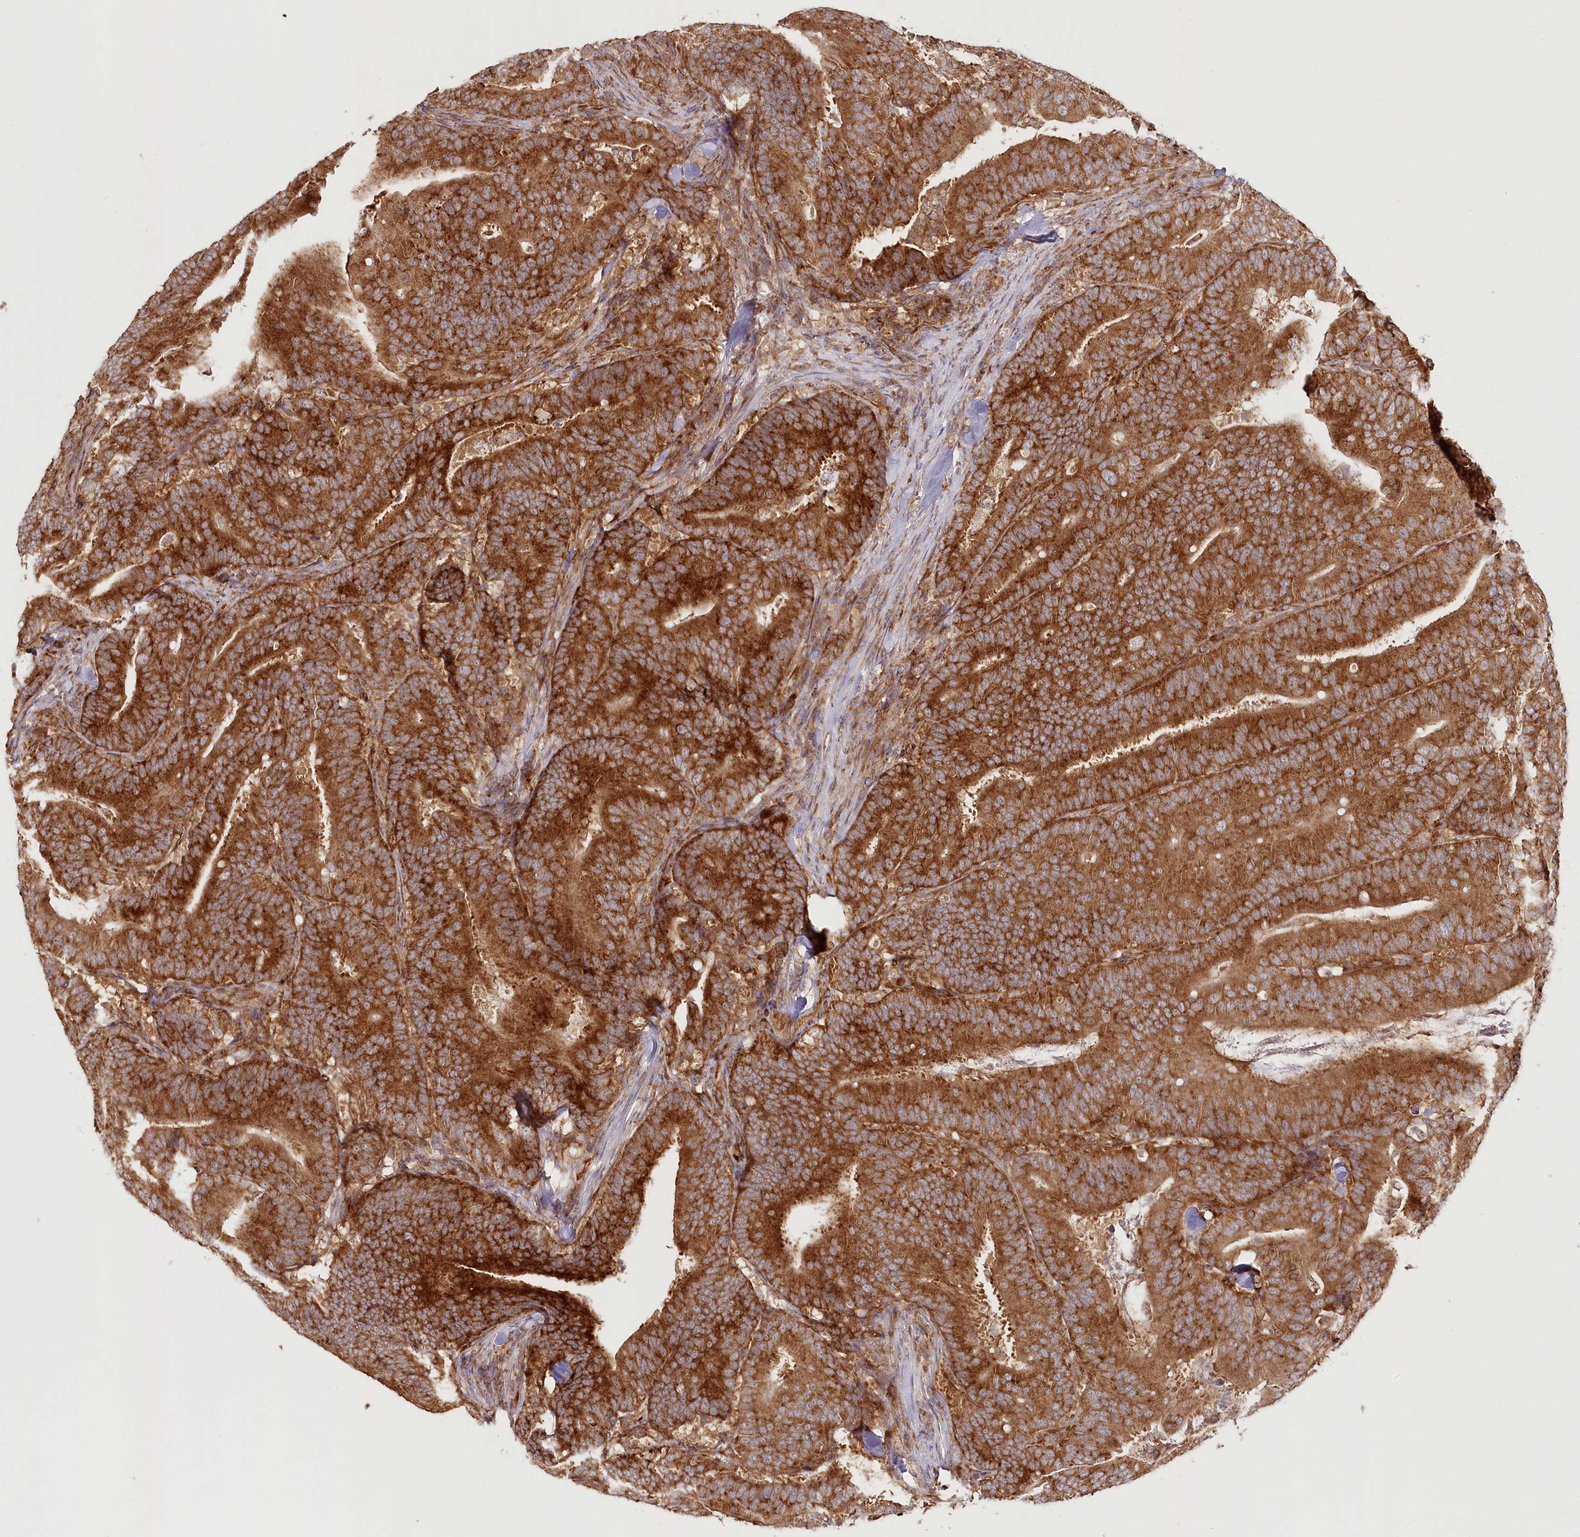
{"staining": {"intensity": "strong", "quantity": ">75%", "location": "cytoplasmic/membranous"}, "tissue": "colorectal cancer", "cell_type": "Tumor cells", "image_type": "cancer", "snomed": [{"axis": "morphology", "description": "Adenocarcinoma, NOS"}, {"axis": "topography", "description": "Colon"}], "caption": "Colorectal cancer (adenocarcinoma) was stained to show a protein in brown. There is high levels of strong cytoplasmic/membranous staining in approximately >75% of tumor cells.", "gene": "OTUD4", "patient": {"sex": "female", "age": 66}}